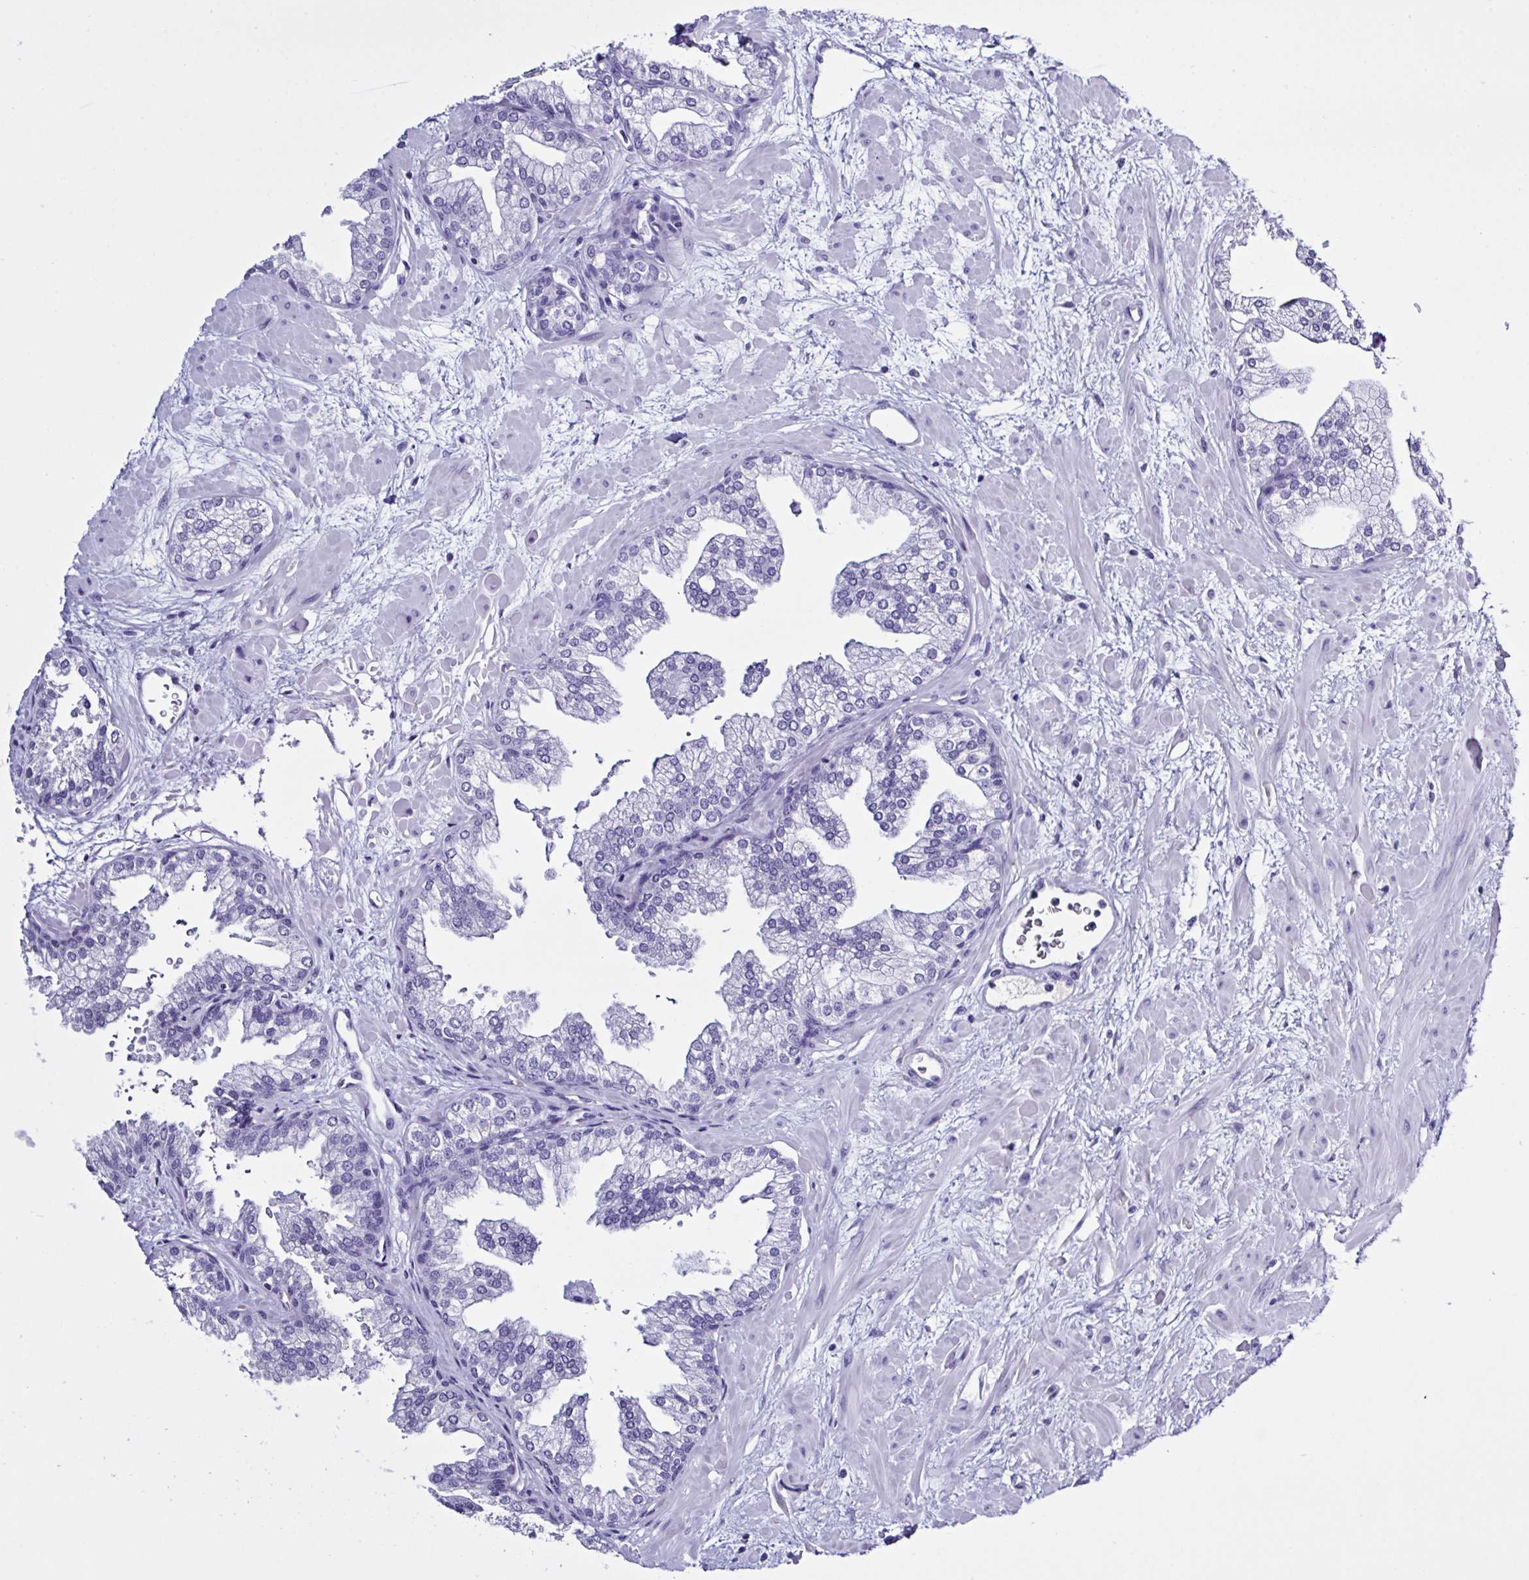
{"staining": {"intensity": "negative", "quantity": "none", "location": "none"}, "tissue": "prostate", "cell_type": "Glandular cells", "image_type": "normal", "snomed": [{"axis": "morphology", "description": "Normal tissue, NOS"}, {"axis": "topography", "description": "Prostate"}], "caption": "This micrograph is of unremarkable prostate stained with immunohistochemistry to label a protein in brown with the nuclei are counter-stained blue. There is no positivity in glandular cells. Brightfield microscopy of IHC stained with DAB (3,3'-diaminobenzidine) (brown) and hematoxylin (blue), captured at high magnification.", "gene": "USP35", "patient": {"sex": "male", "age": 37}}